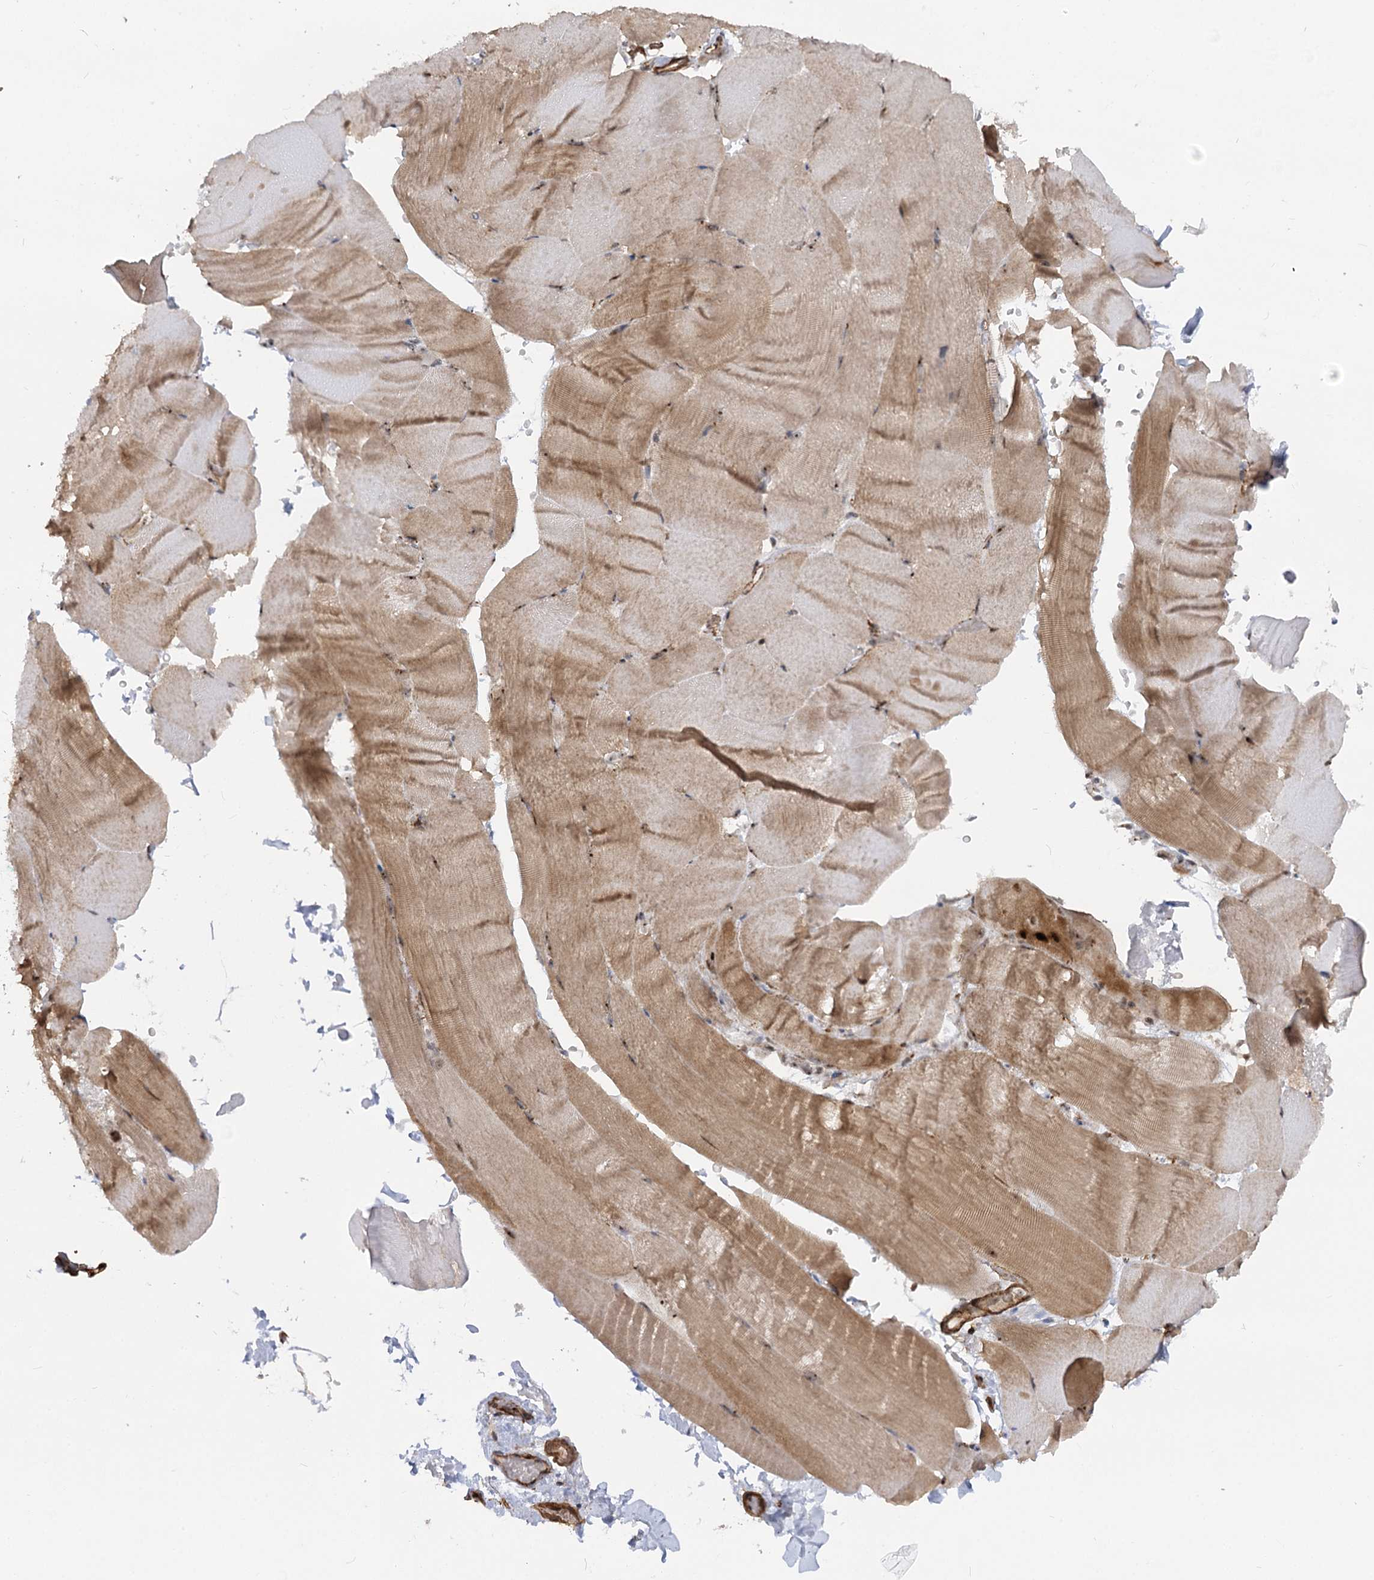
{"staining": {"intensity": "moderate", "quantity": "<25%", "location": "cytoplasmic/membranous"}, "tissue": "skeletal muscle", "cell_type": "Myocytes", "image_type": "normal", "snomed": [{"axis": "morphology", "description": "Normal tissue, NOS"}, {"axis": "topography", "description": "Skeletal muscle"}, {"axis": "topography", "description": "Parathyroid gland"}], "caption": "Brown immunohistochemical staining in unremarkable skeletal muscle exhibits moderate cytoplasmic/membranous staining in about <25% of myocytes. Using DAB (brown) and hematoxylin (blue) stains, captured at high magnification using brightfield microscopy.", "gene": "GNL3L", "patient": {"sex": "female", "age": 37}}